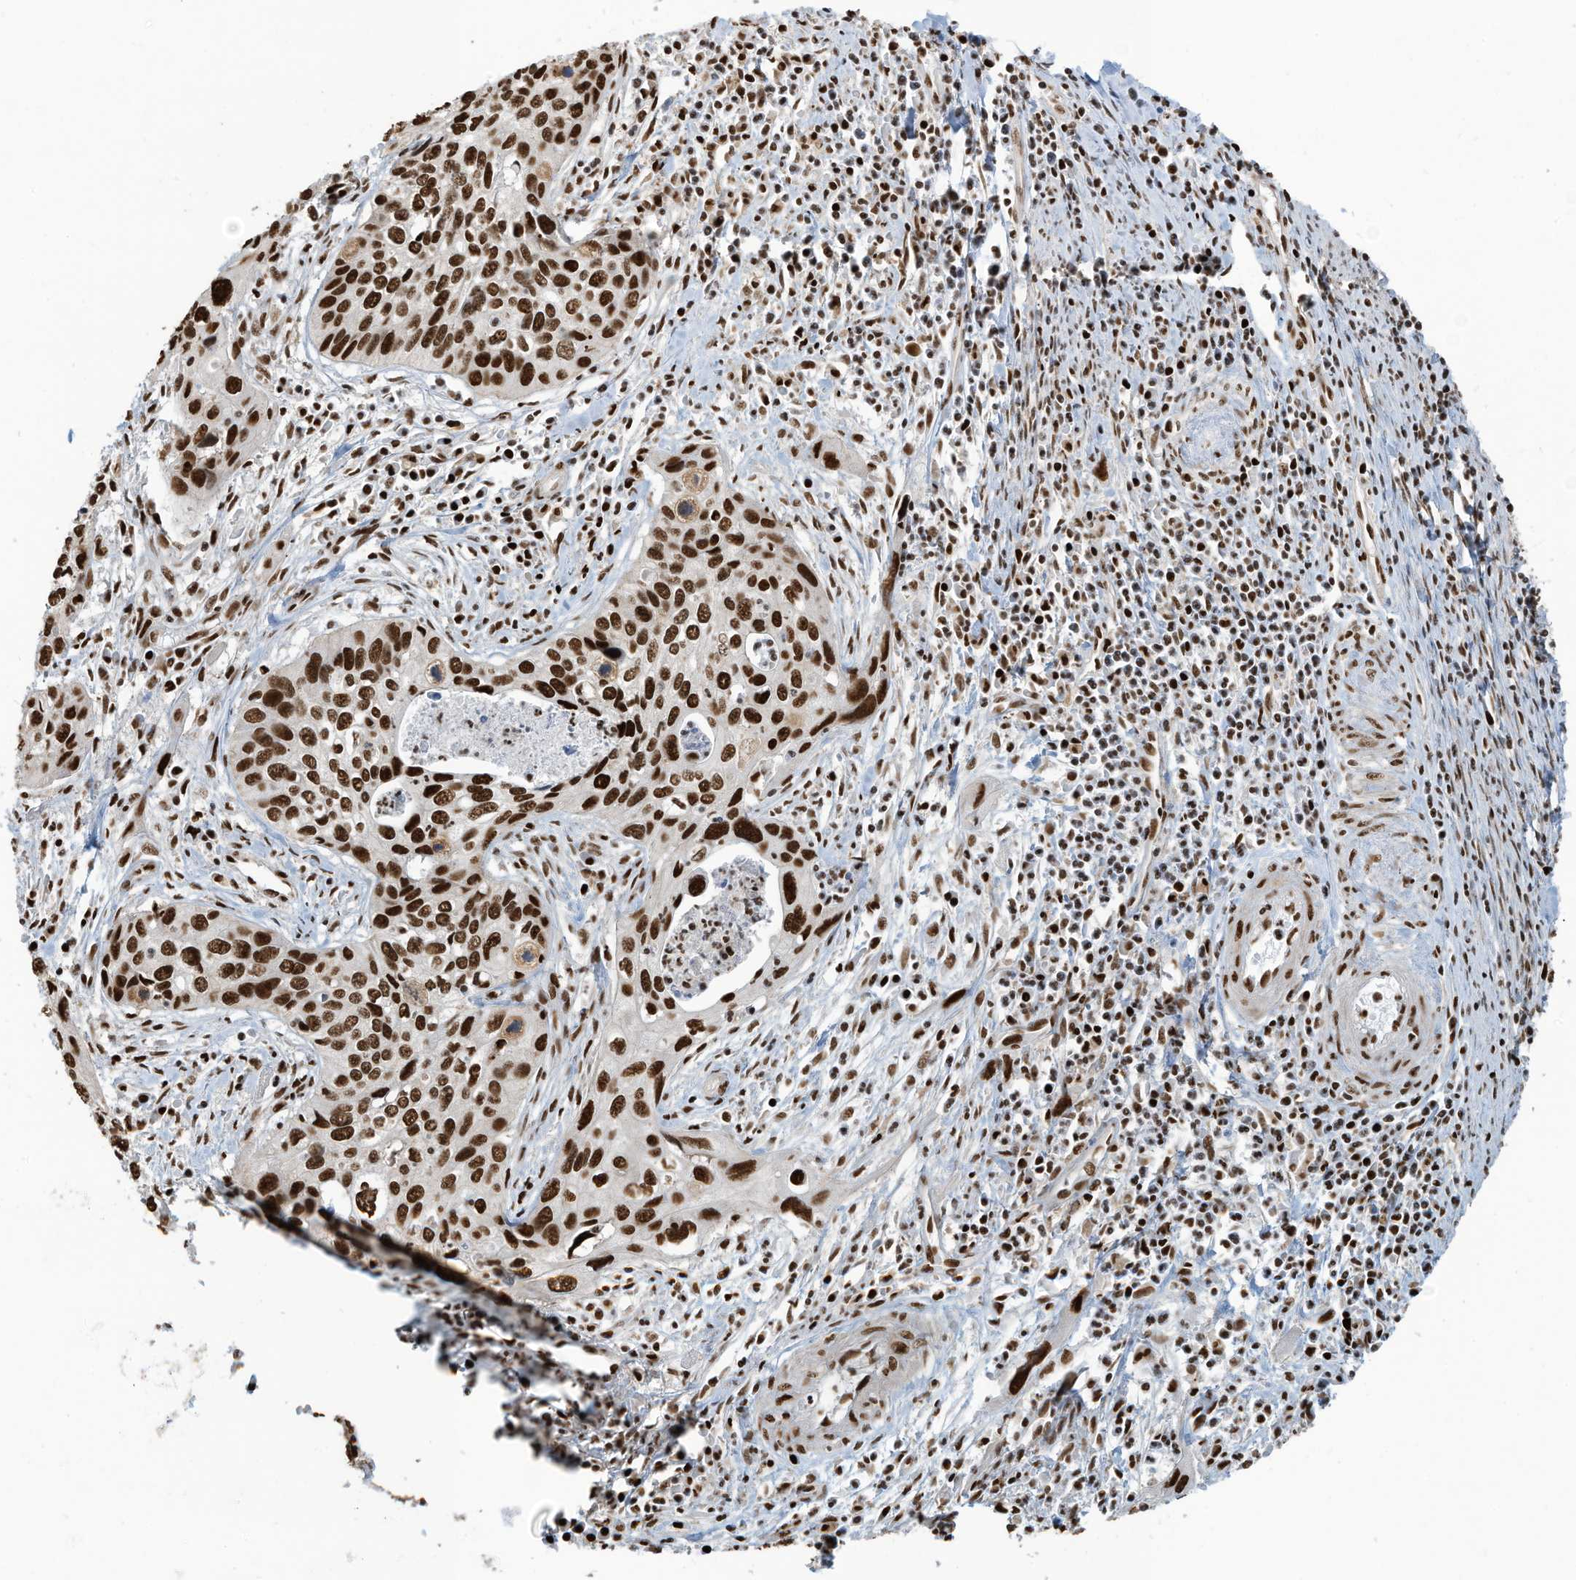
{"staining": {"intensity": "strong", "quantity": ">75%", "location": "nuclear"}, "tissue": "cervical cancer", "cell_type": "Tumor cells", "image_type": "cancer", "snomed": [{"axis": "morphology", "description": "Squamous cell carcinoma, NOS"}, {"axis": "topography", "description": "Cervix"}], "caption": "Strong nuclear expression for a protein is appreciated in about >75% of tumor cells of cervical cancer using immunohistochemistry (IHC).", "gene": "SAMD15", "patient": {"sex": "female", "age": 55}}